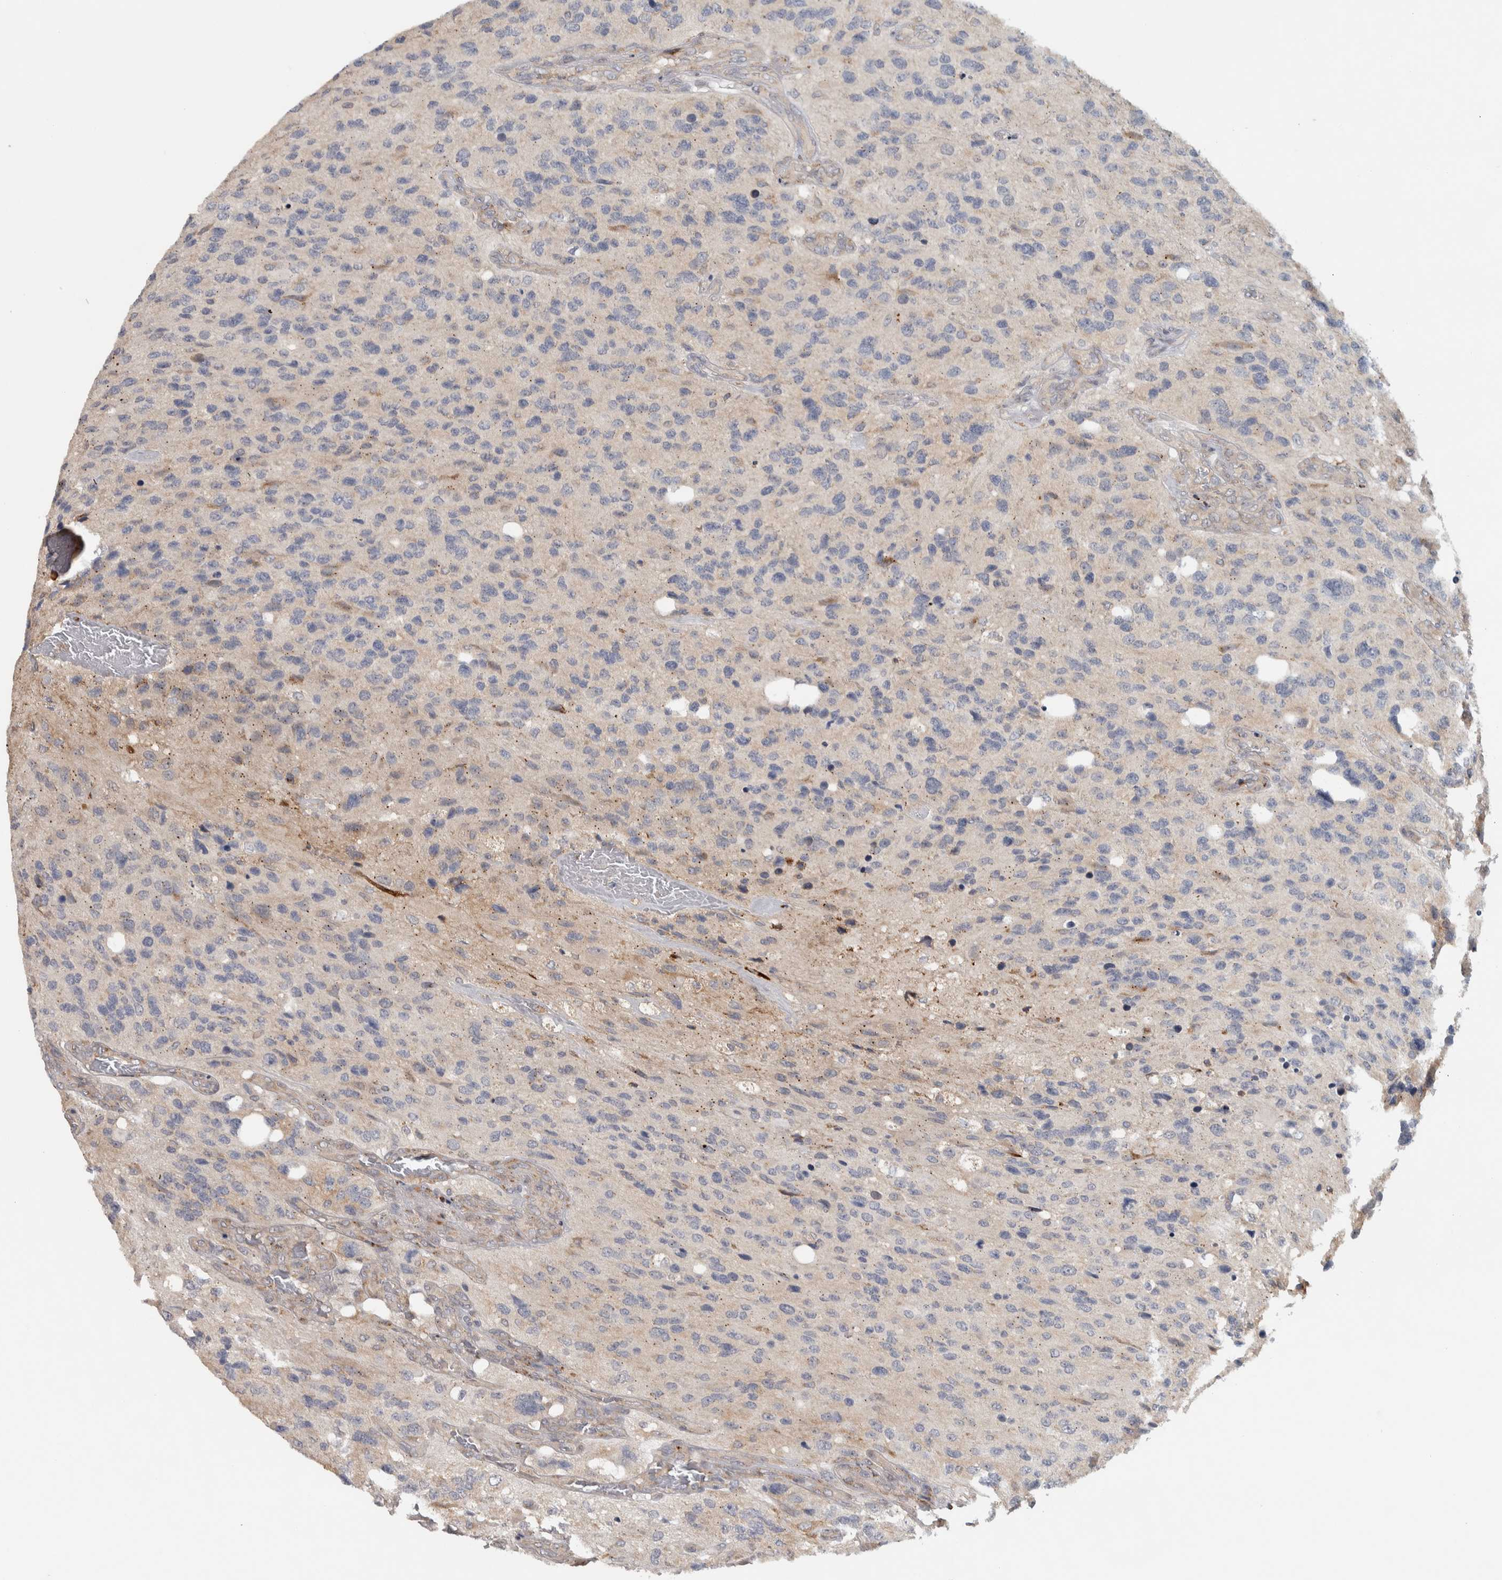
{"staining": {"intensity": "negative", "quantity": "none", "location": "none"}, "tissue": "glioma", "cell_type": "Tumor cells", "image_type": "cancer", "snomed": [{"axis": "morphology", "description": "Glioma, malignant, High grade"}, {"axis": "topography", "description": "Brain"}], "caption": "Tumor cells are negative for protein expression in human glioma.", "gene": "ADPRM", "patient": {"sex": "female", "age": 58}}